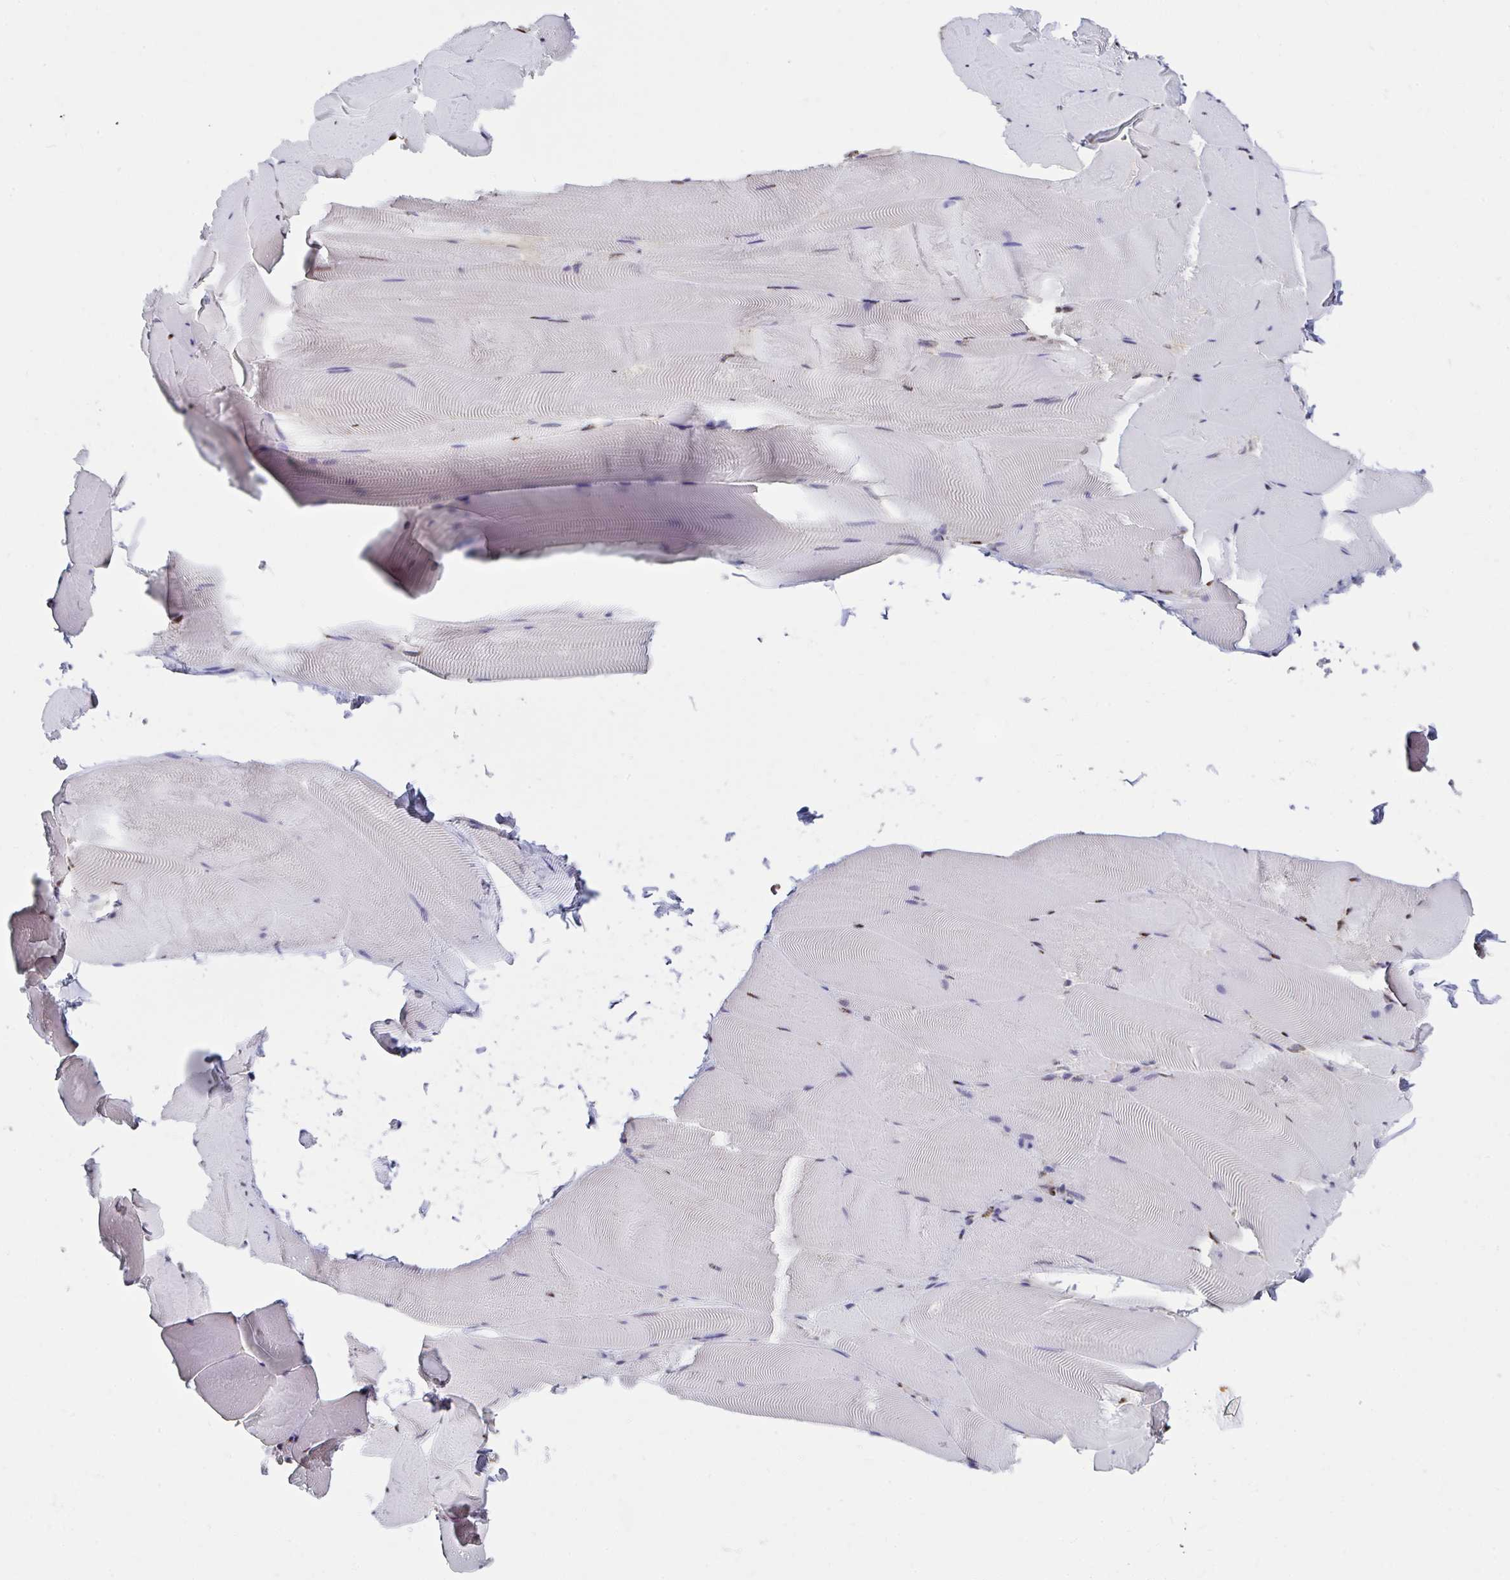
{"staining": {"intensity": "moderate", "quantity": ">75%", "location": "nuclear"}, "tissue": "skeletal muscle", "cell_type": "Myocytes", "image_type": "normal", "snomed": [{"axis": "morphology", "description": "Normal tissue, NOS"}, {"axis": "topography", "description": "Skeletal muscle"}], "caption": "The immunohistochemical stain highlights moderate nuclear staining in myocytes of unremarkable skeletal muscle.", "gene": "SYNCRIP", "patient": {"sex": "female", "age": 64}}